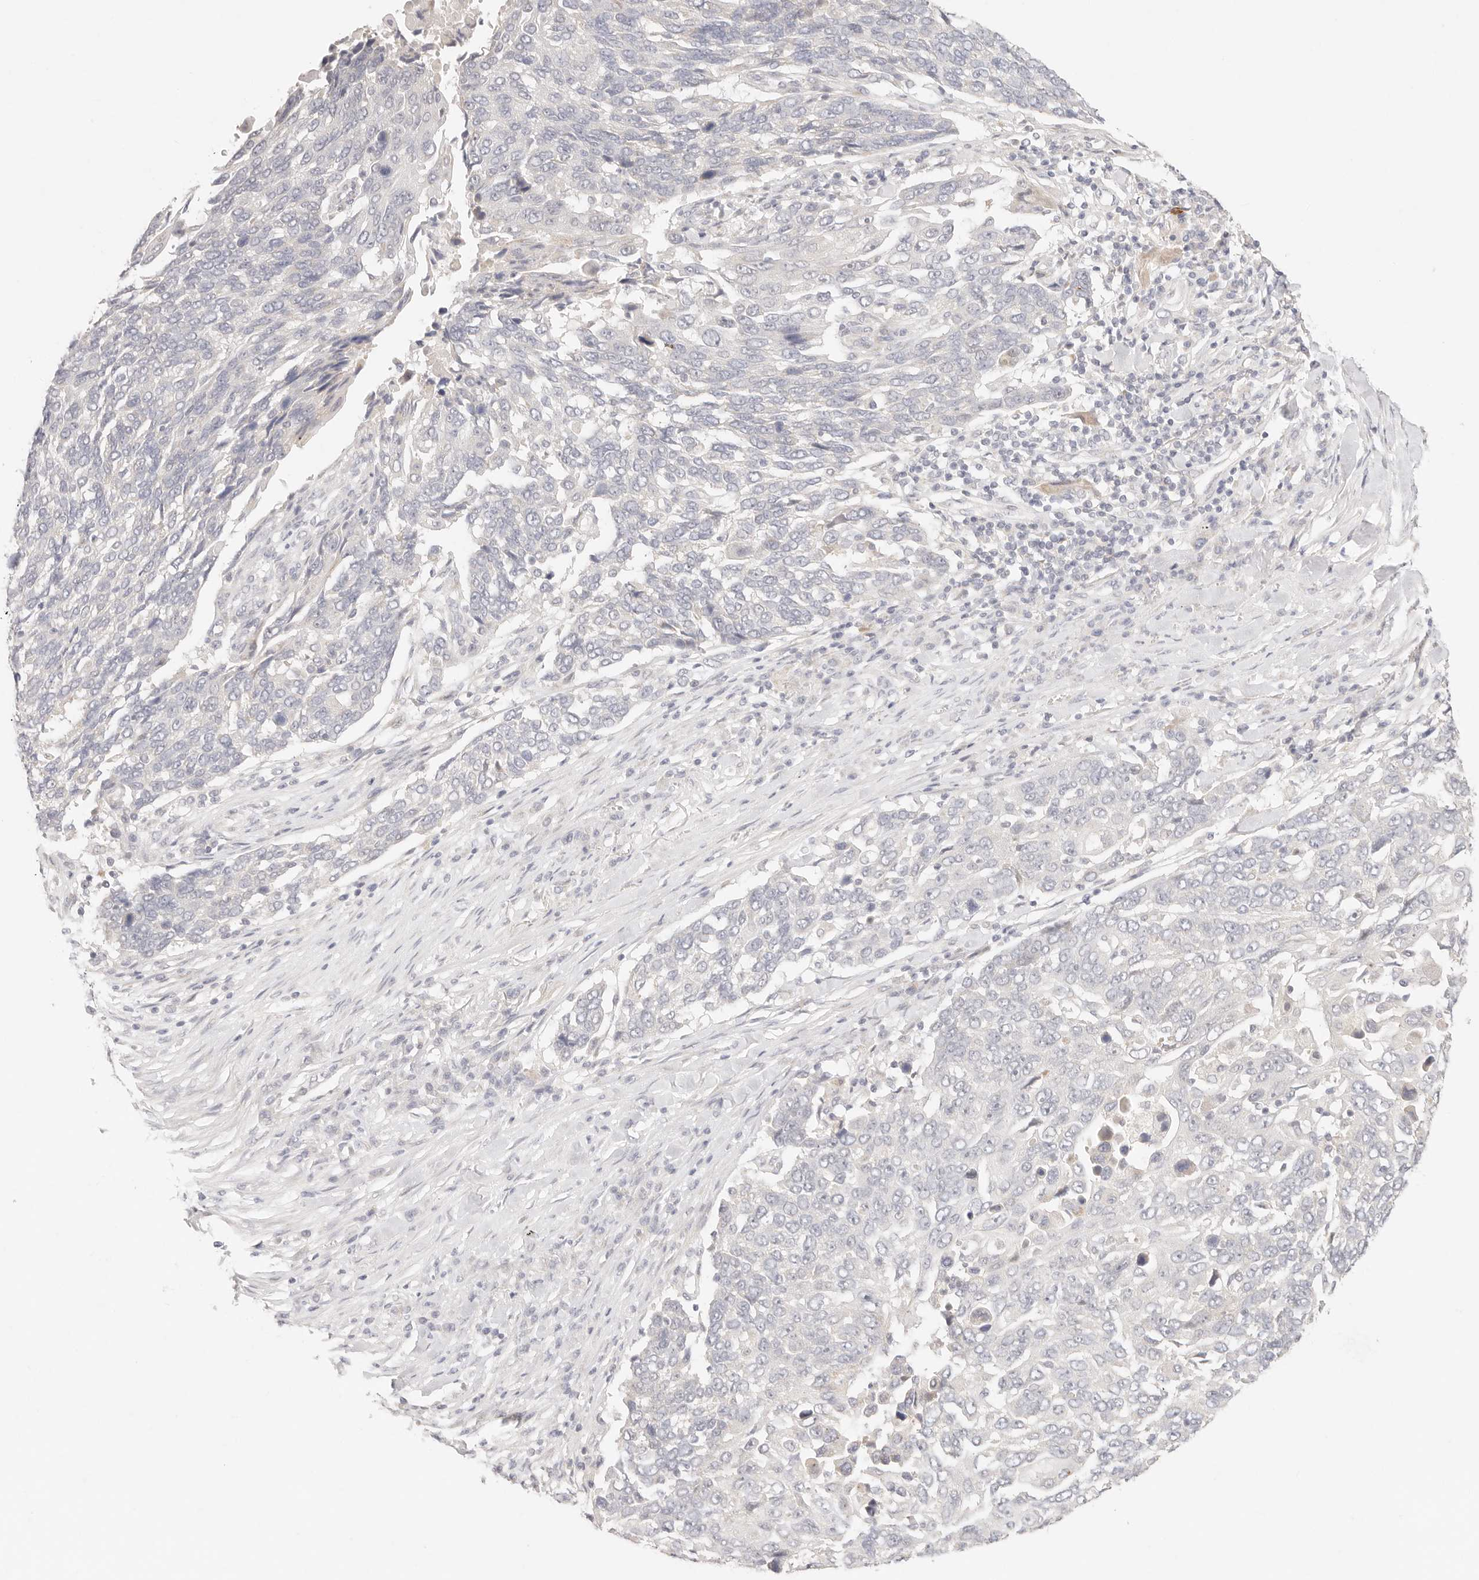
{"staining": {"intensity": "negative", "quantity": "none", "location": "none"}, "tissue": "lung cancer", "cell_type": "Tumor cells", "image_type": "cancer", "snomed": [{"axis": "morphology", "description": "Squamous cell carcinoma, NOS"}, {"axis": "topography", "description": "Lung"}], "caption": "High power microscopy histopathology image of an immunohistochemistry histopathology image of lung cancer, revealing no significant staining in tumor cells. The staining is performed using DAB (3,3'-diaminobenzidine) brown chromogen with nuclei counter-stained in using hematoxylin.", "gene": "GPR156", "patient": {"sex": "male", "age": 66}}